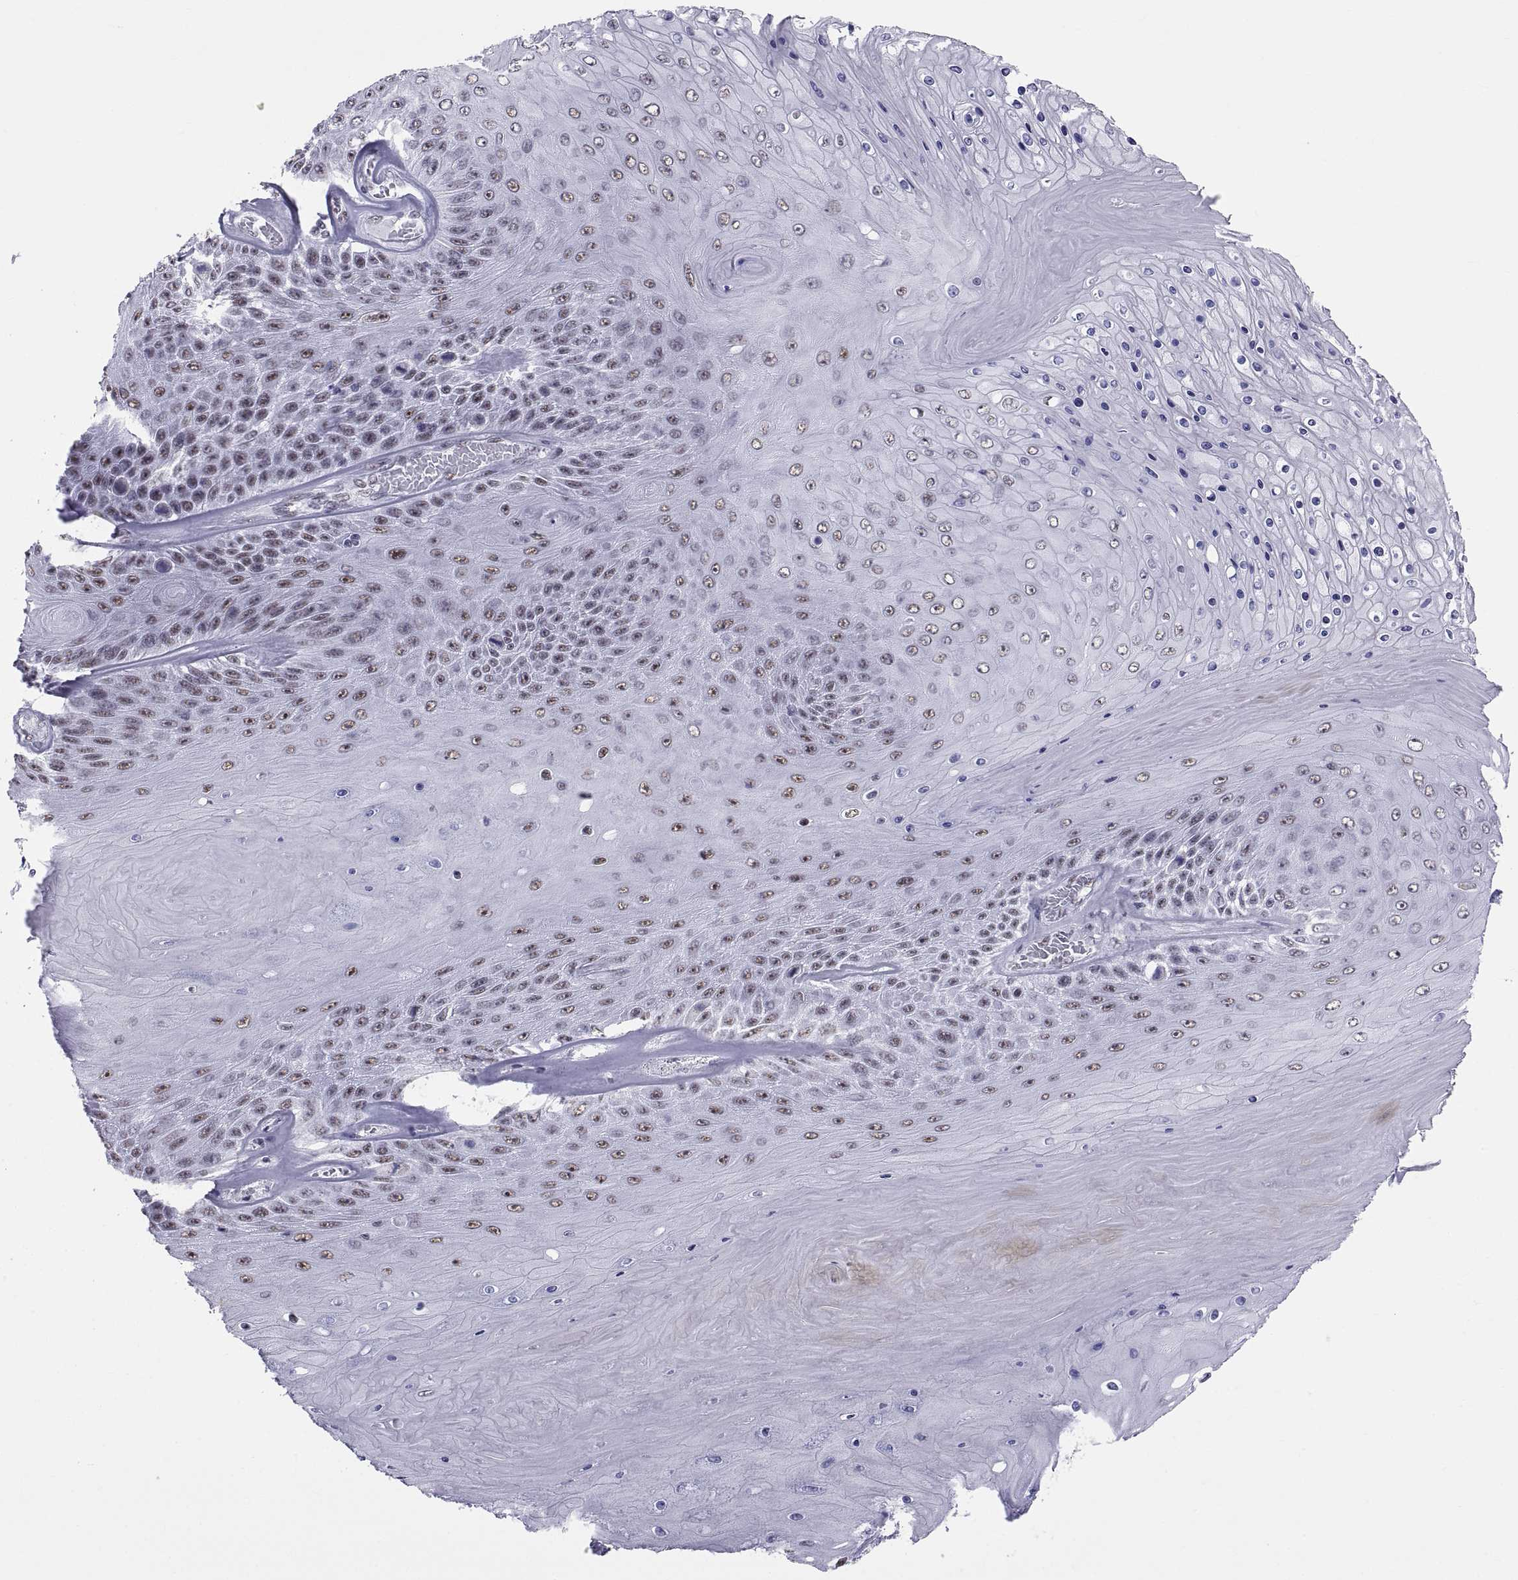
{"staining": {"intensity": "moderate", "quantity": "25%-75%", "location": "nuclear"}, "tissue": "skin cancer", "cell_type": "Tumor cells", "image_type": "cancer", "snomed": [{"axis": "morphology", "description": "Squamous cell carcinoma, NOS"}, {"axis": "topography", "description": "Skin"}], "caption": "Immunohistochemistry staining of skin cancer (squamous cell carcinoma), which shows medium levels of moderate nuclear expression in approximately 25%-75% of tumor cells indicating moderate nuclear protein expression. The staining was performed using DAB (brown) for protein detection and nuclei were counterstained in hematoxylin (blue).", "gene": "NEUROD6", "patient": {"sex": "male", "age": 62}}